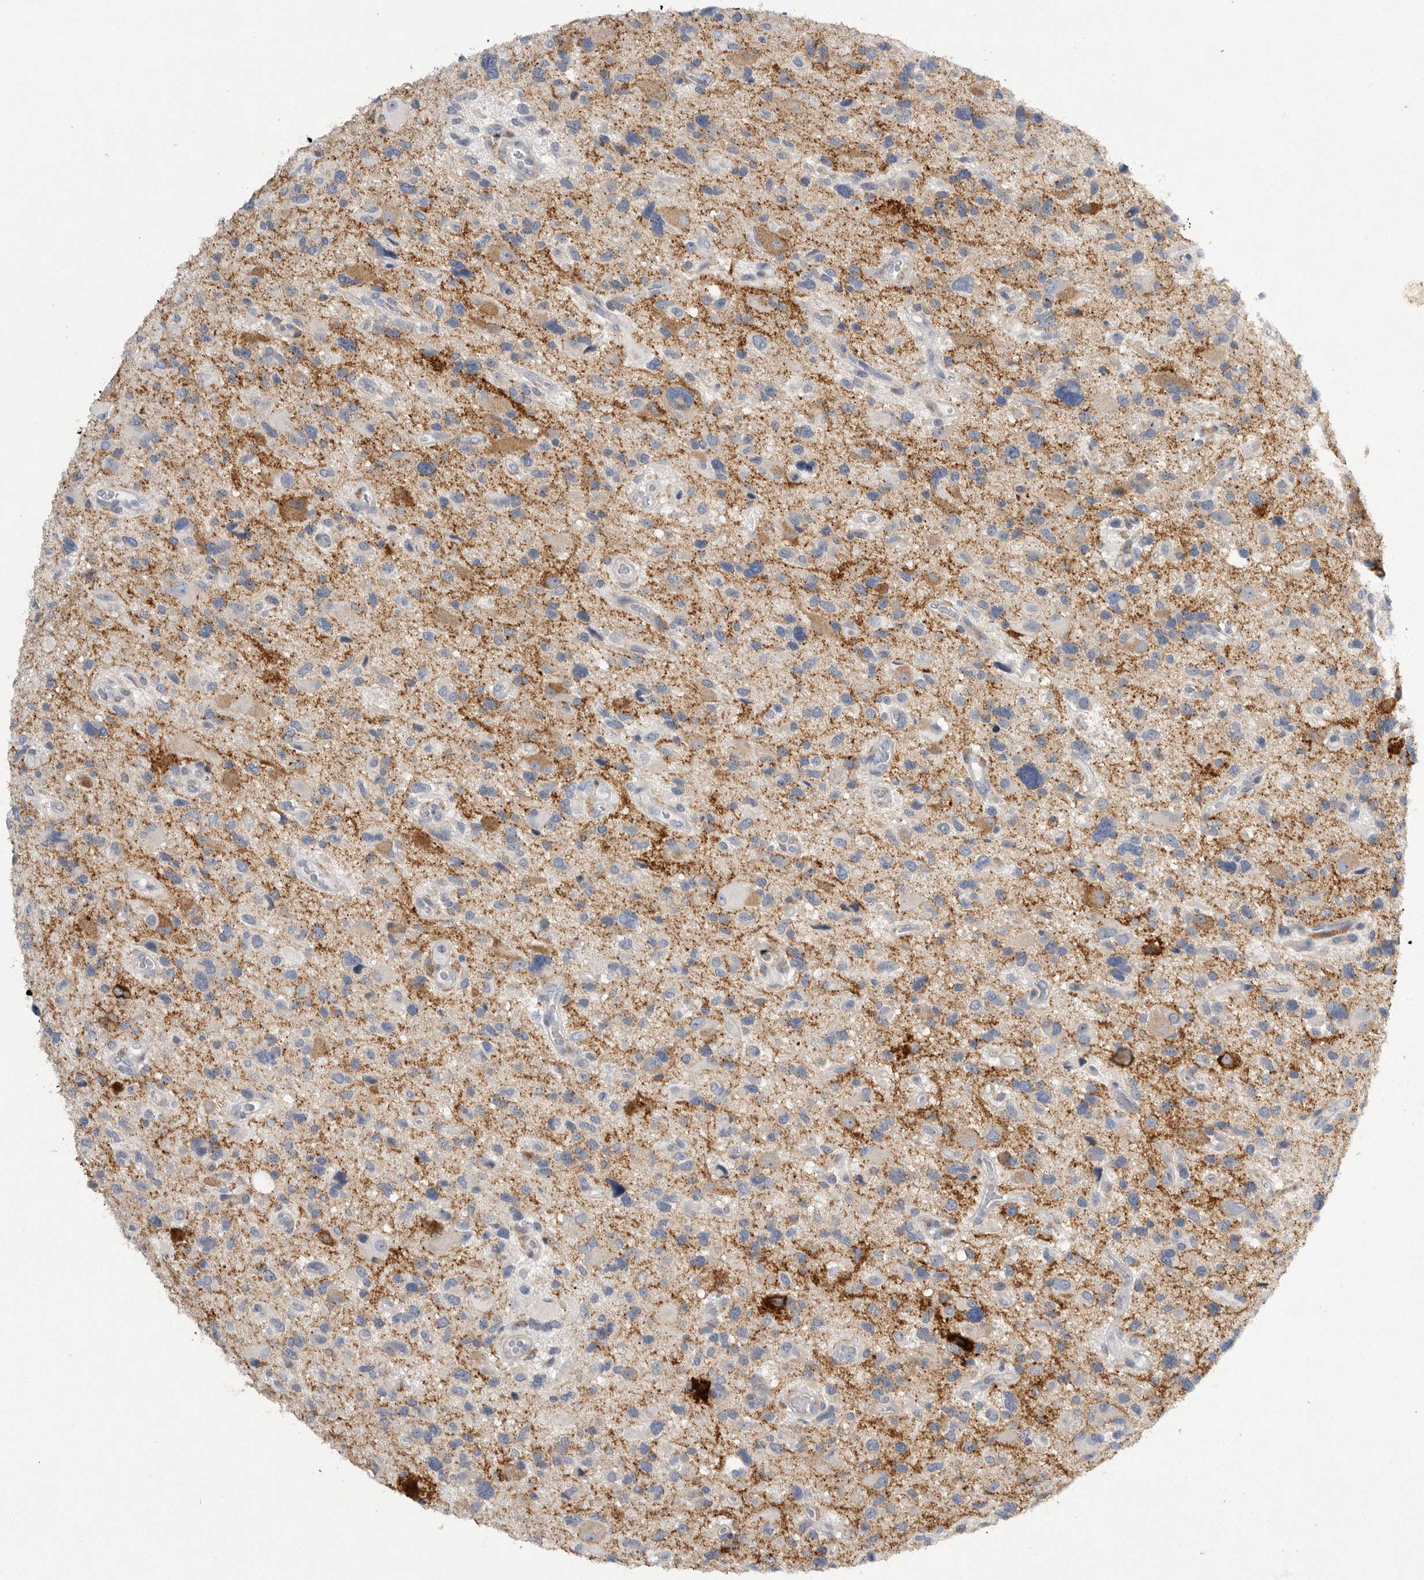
{"staining": {"intensity": "negative", "quantity": "none", "location": "none"}, "tissue": "glioma", "cell_type": "Tumor cells", "image_type": "cancer", "snomed": [{"axis": "morphology", "description": "Glioma, malignant, High grade"}, {"axis": "topography", "description": "Brain"}], "caption": "The image demonstrates no staining of tumor cells in high-grade glioma (malignant).", "gene": "EDEM3", "patient": {"sex": "male", "age": 33}}